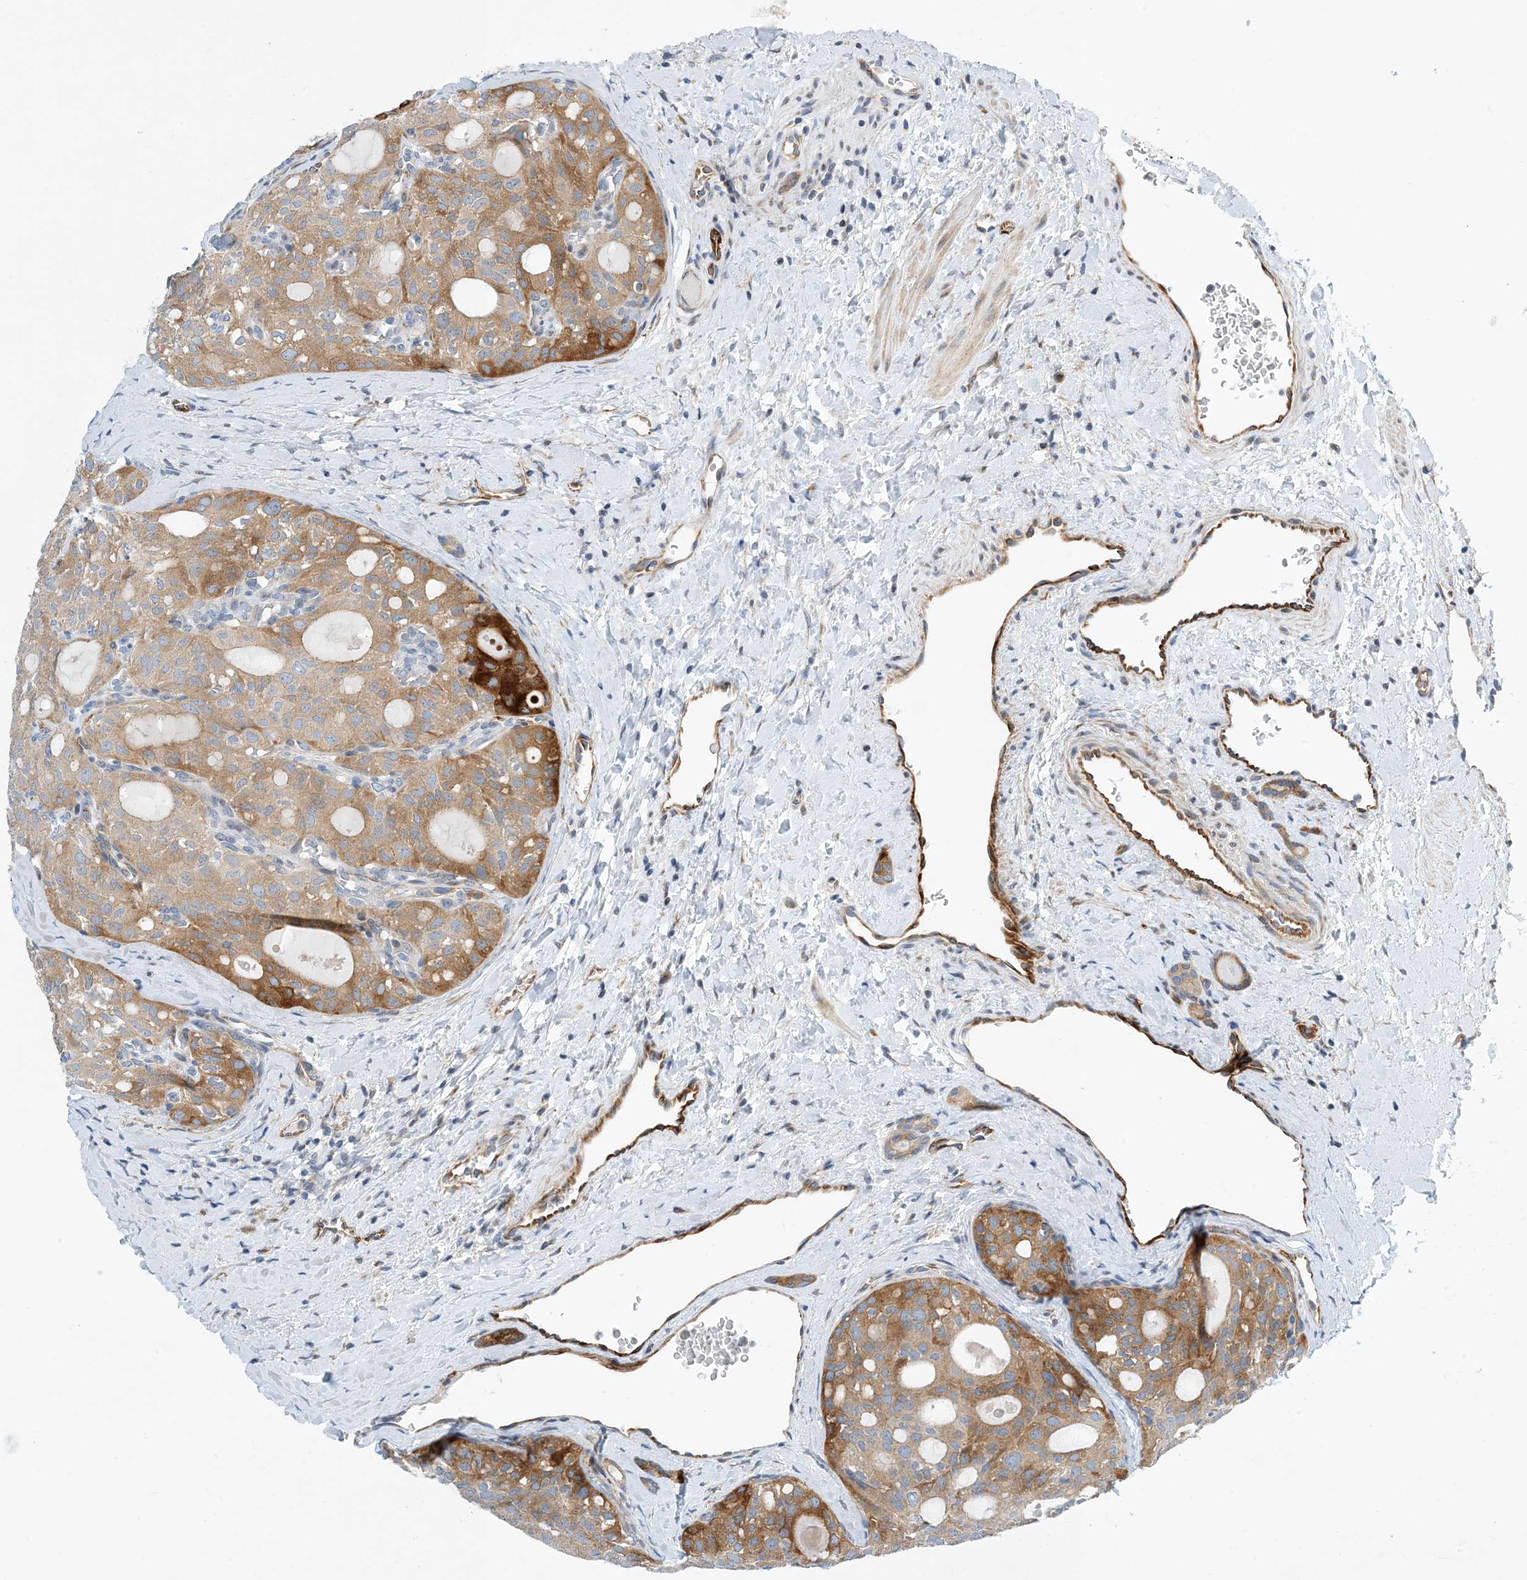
{"staining": {"intensity": "moderate", "quantity": ">75%", "location": "cytoplasmic/membranous"}, "tissue": "thyroid cancer", "cell_type": "Tumor cells", "image_type": "cancer", "snomed": [{"axis": "morphology", "description": "Follicular adenoma carcinoma, NOS"}, {"axis": "topography", "description": "Thyroid gland"}], "caption": "Tumor cells demonstrate moderate cytoplasmic/membranous staining in approximately >75% of cells in thyroid cancer (follicular adenoma carcinoma). (DAB (3,3'-diaminobenzidine) IHC with brightfield microscopy, high magnification).", "gene": "PCDHA2", "patient": {"sex": "male", "age": 75}}